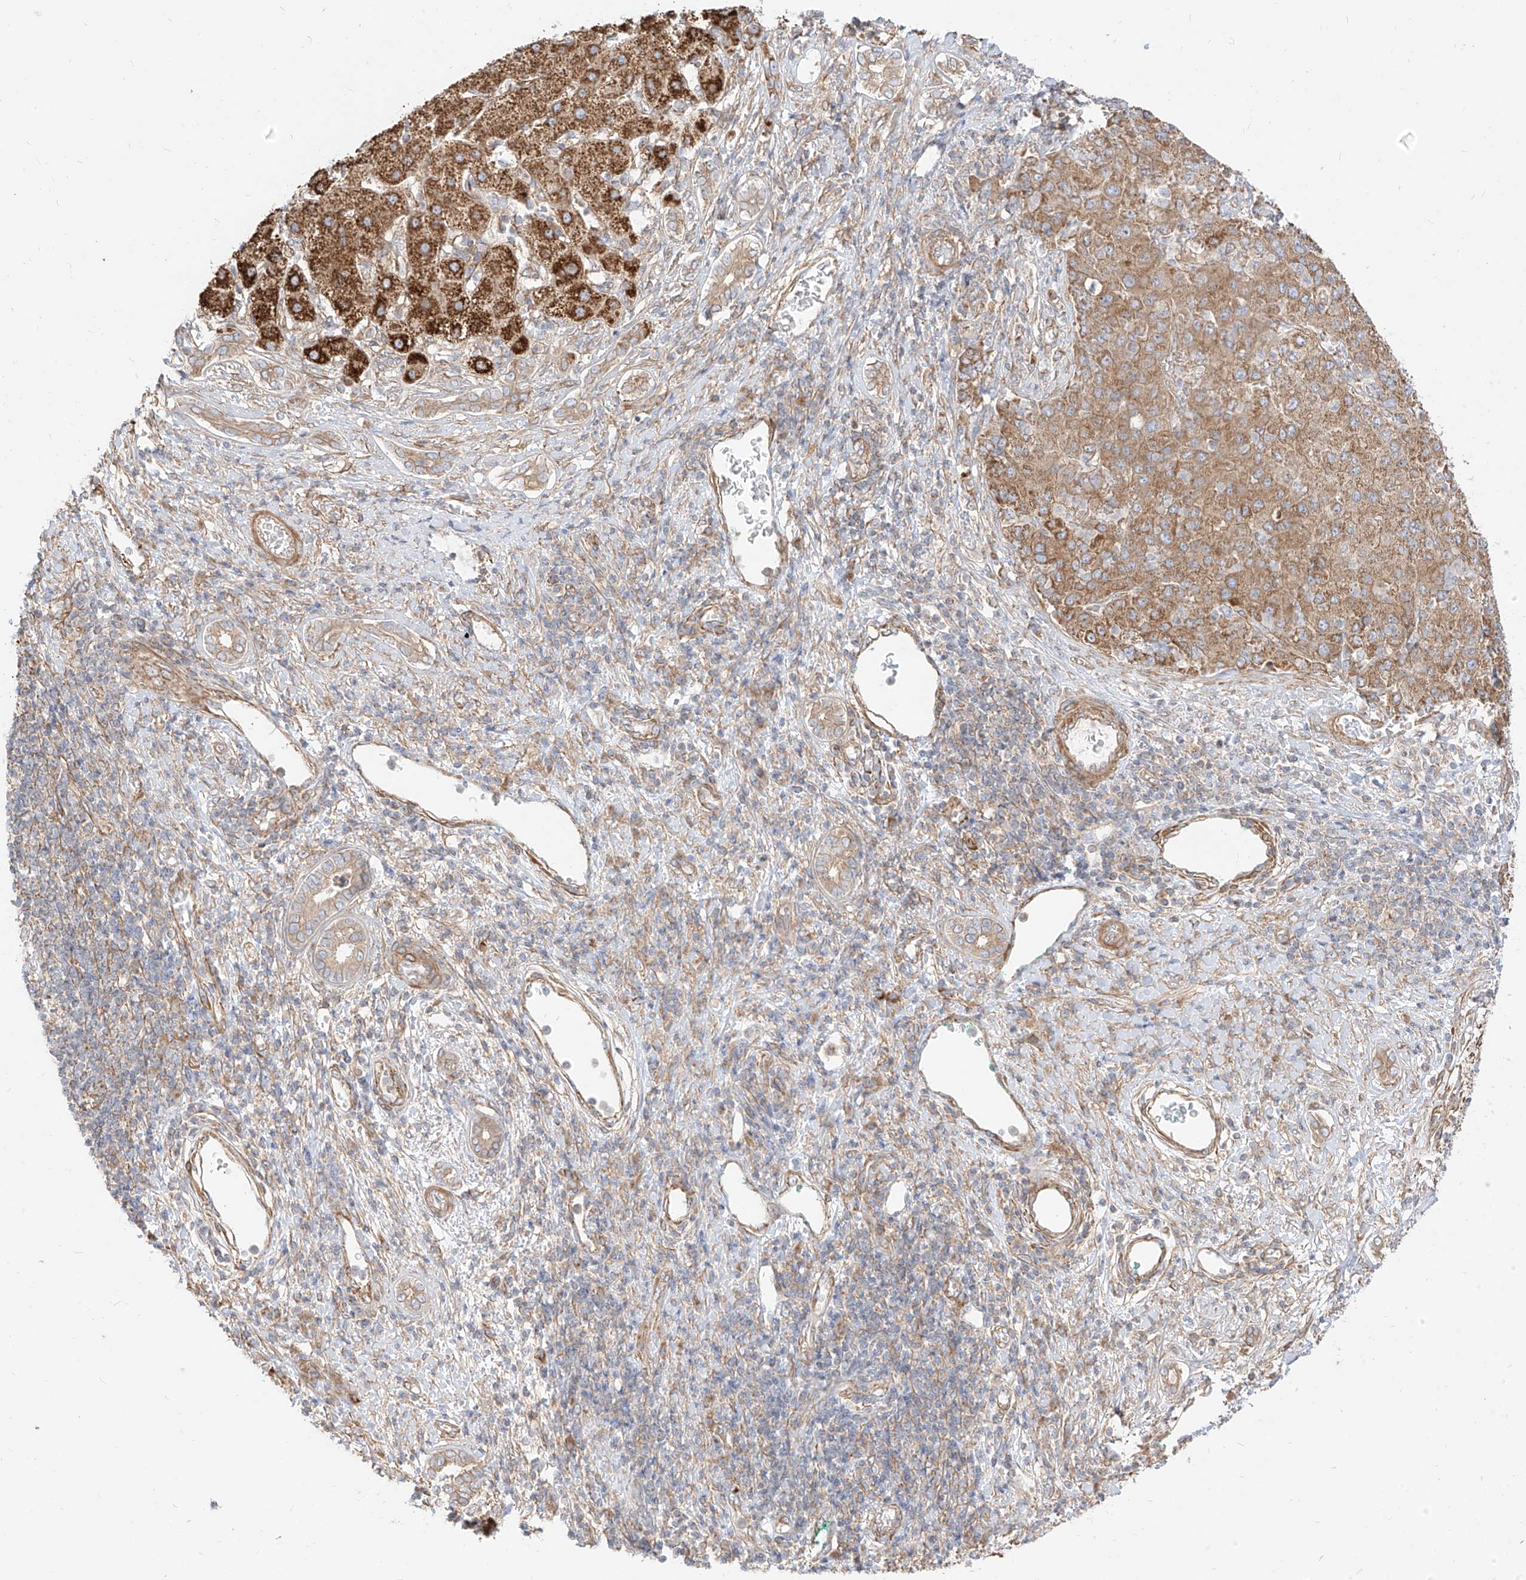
{"staining": {"intensity": "strong", "quantity": ">75%", "location": "cytoplasmic/membranous"}, "tissue": "liver cancer", "cell_type": "Tumor cells", "image_type": "cancer", "snomed": [{"axis": "morphology", "description": "Carcinoma, Hepatocellular, NOS"}, {"axis": "topography", "description": "Liver"}], "caption": "A high-resolution image shows immunohistochemistry staining of liver hepatocellular carcinoma, which exhibits strong cytoplasmic/membranous staining in approximately >75% of tumor cells.", "gene": "PLCL1", "patient": {"sex": "male", "age": 65}}